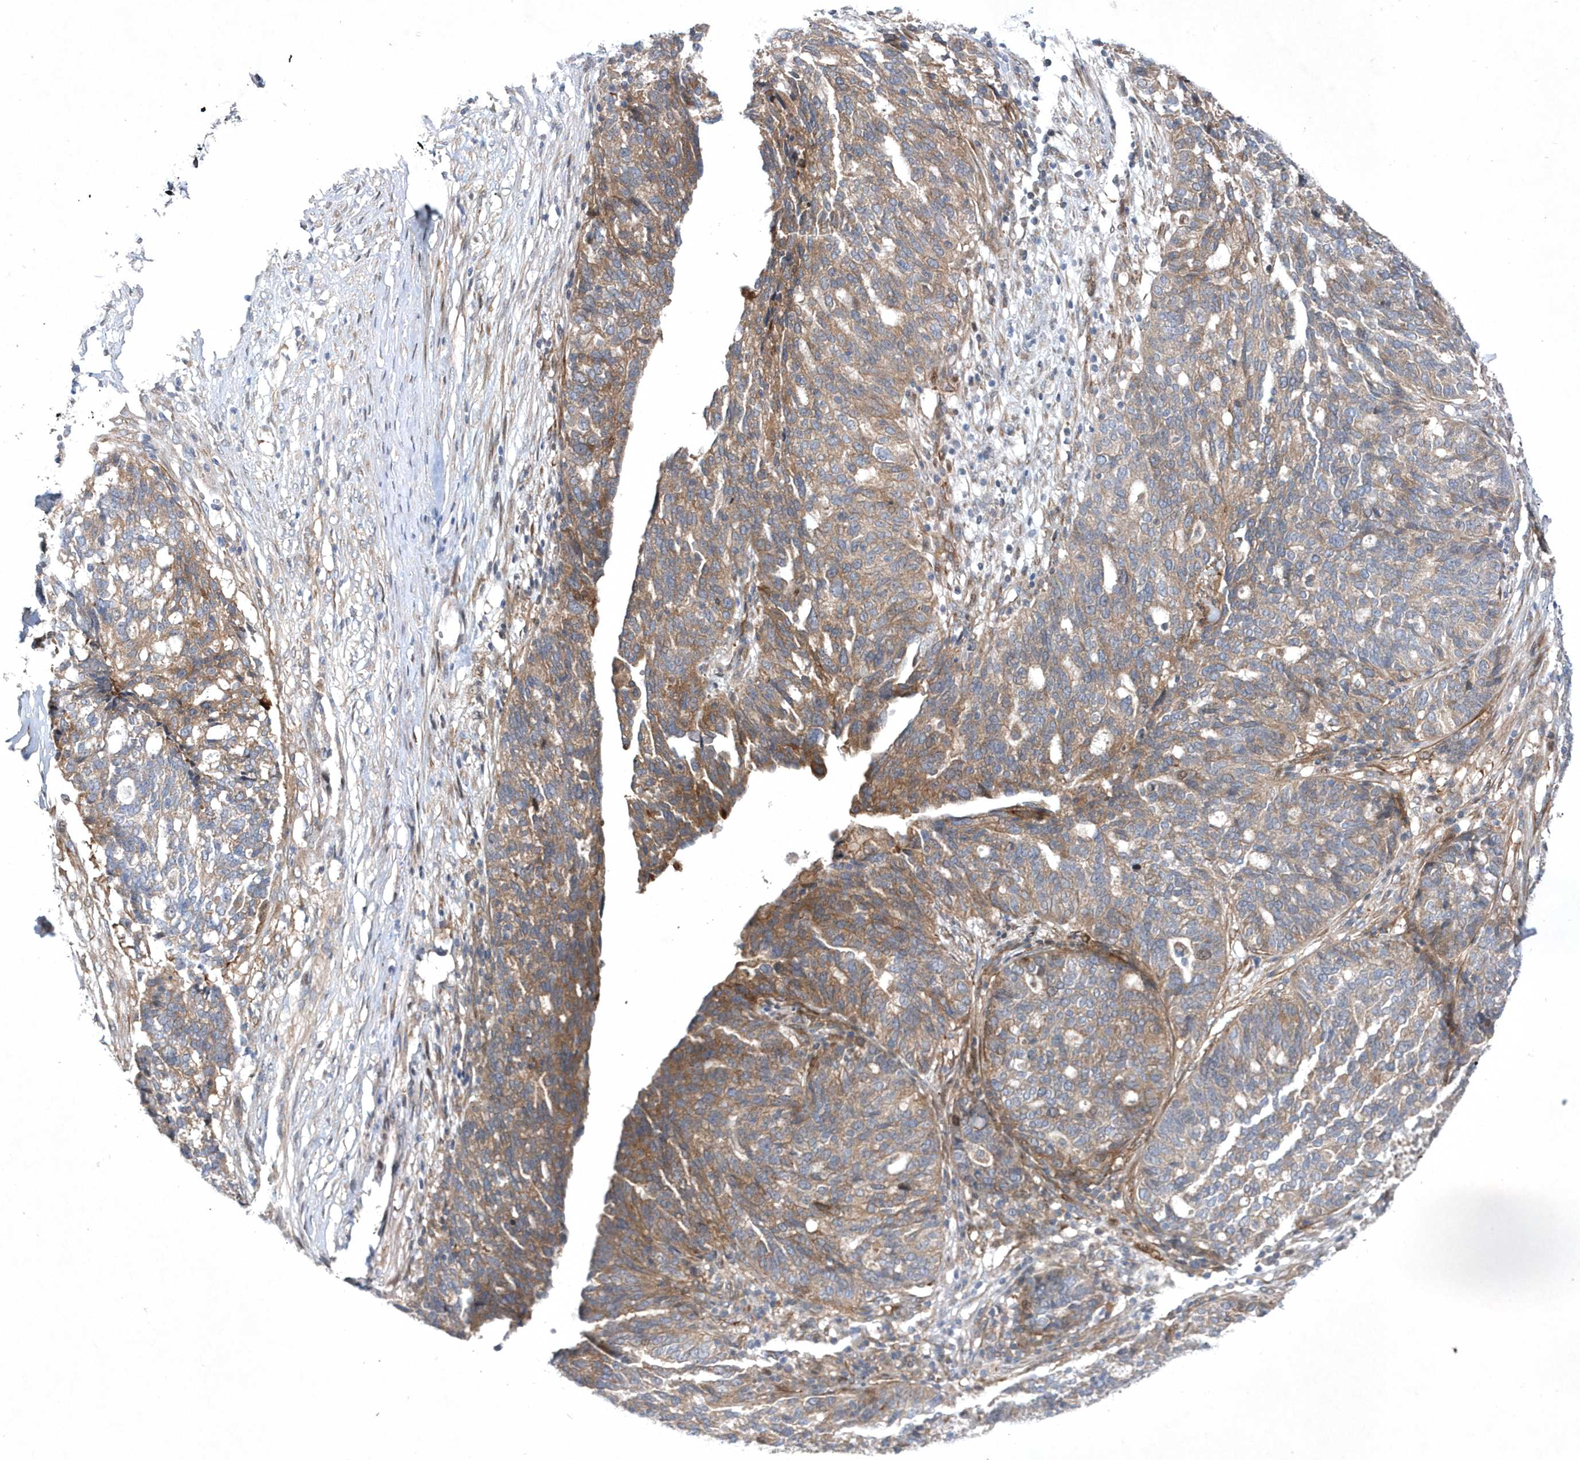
{"staining": {"intensity": "moderate", "quantity": ">75%", "location": "cytoplasmic/membranous"}, "tissue": "ovarian cancer", "cell_type": "Tumor cells", "image_type": "cancer", "snomed": [{"axis": "morphology", "description": "Cystadenocarcinoma, serous, NOS"}, {"axis": "topography", "description": "Ovary"}], "caption": "This micrograph exhibits immunohistochemistry staining of ovarian cancer, with medium moderate cytoplasmic/membranous expression in approximately >75% of tumor cells.", "gene": "DSPP", "patient": {"sex": "female", "age": 59}}